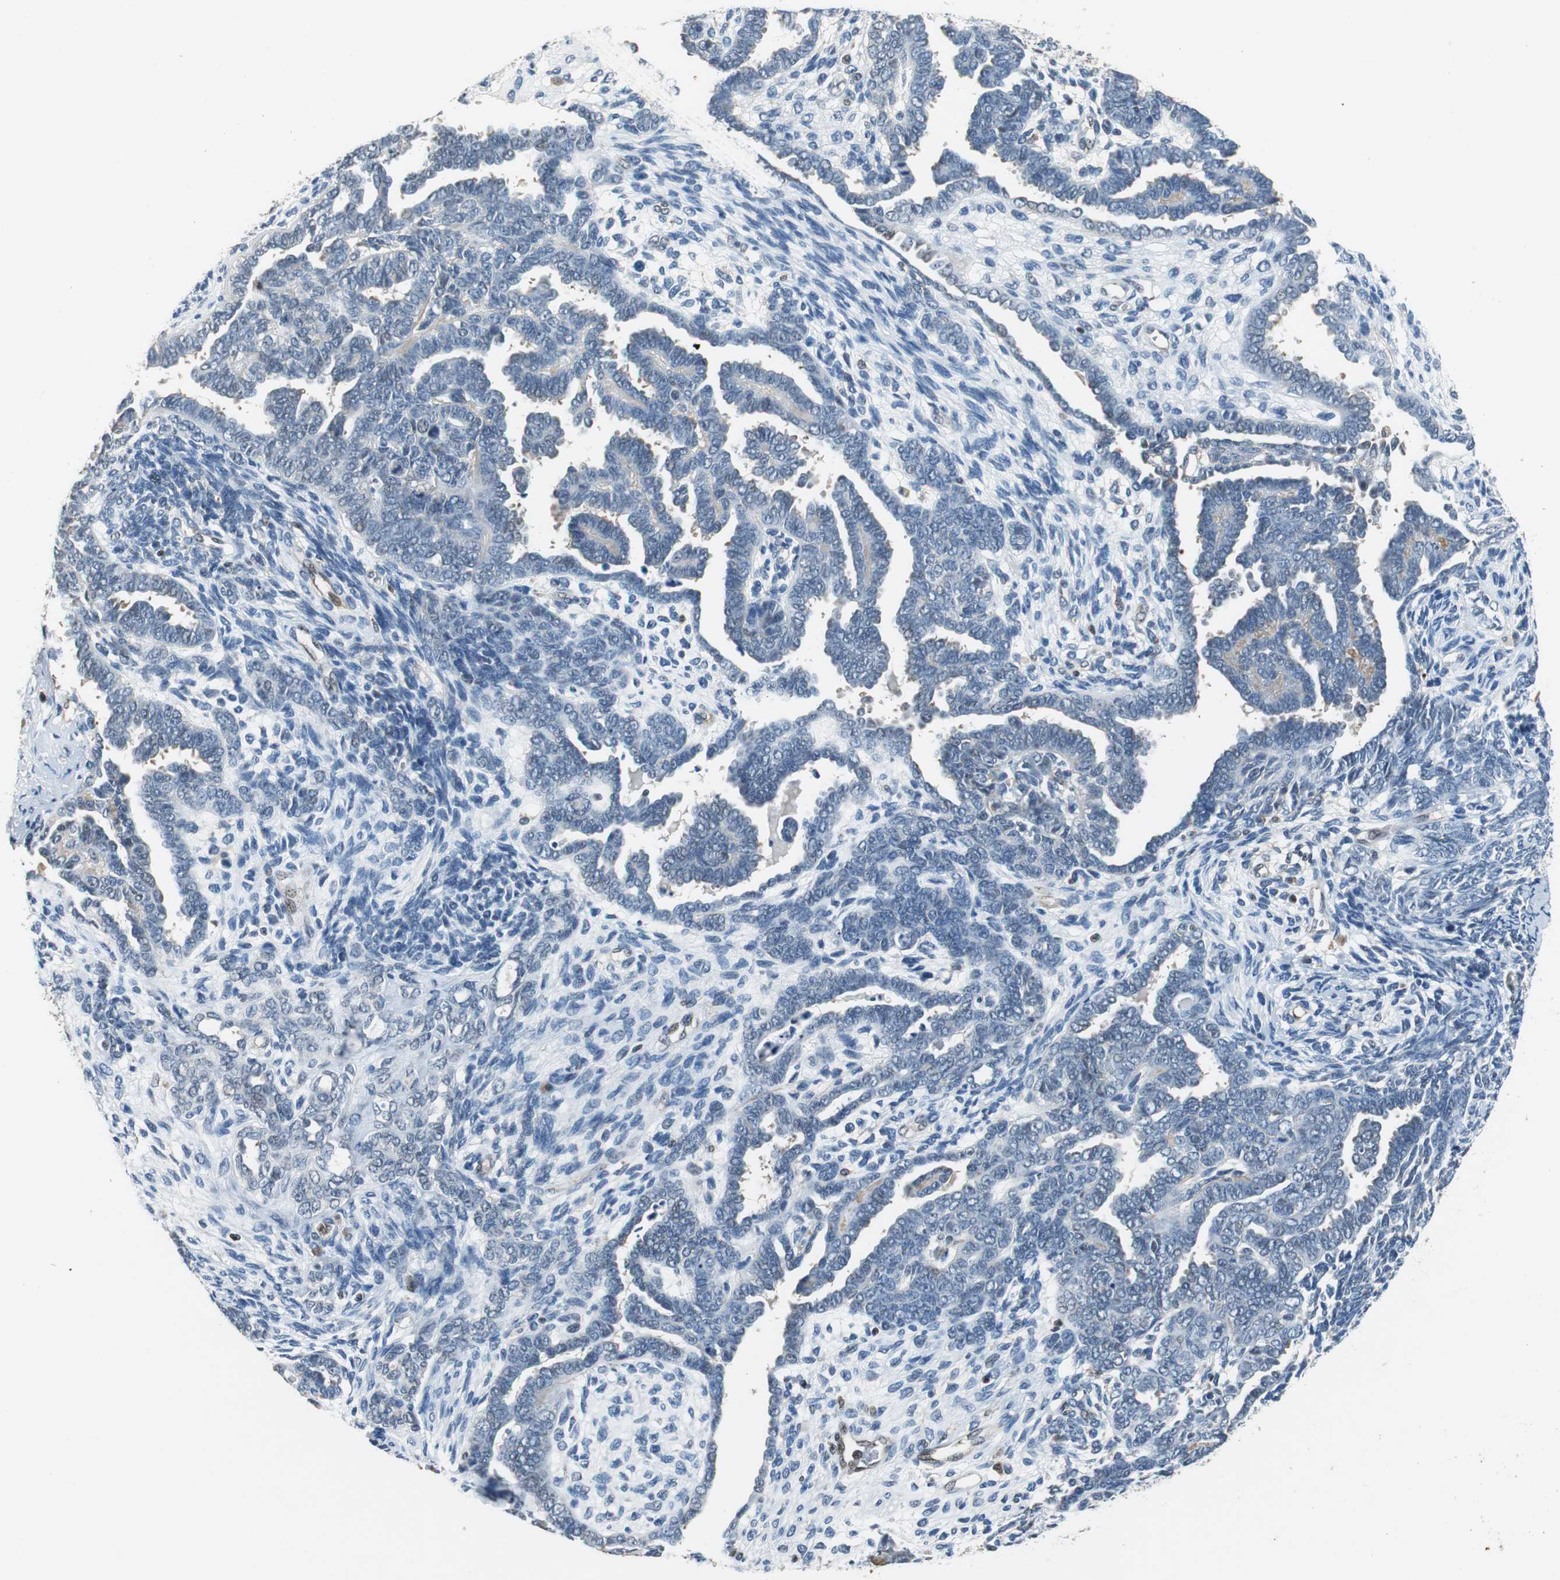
{"staining": {"intensity": "negative", "quantity": "none", "location": "none"}, "tissue": "endometrial cancer", "cell_type": "Tumor cells", "image_type": "cancer", "snomed": [{"axis": "morphology", "description": "Neoplasm, malignant, NOS"}, {"axis": "topography", "description": "Endometrium"}], "caption": "Endometrial cancer stained for a protein using immunohistochemistry (IHC) demonstrates no staining tumor cells.", "gene": "GSDMD", "patient": {"sex": "female", "age": 74}}